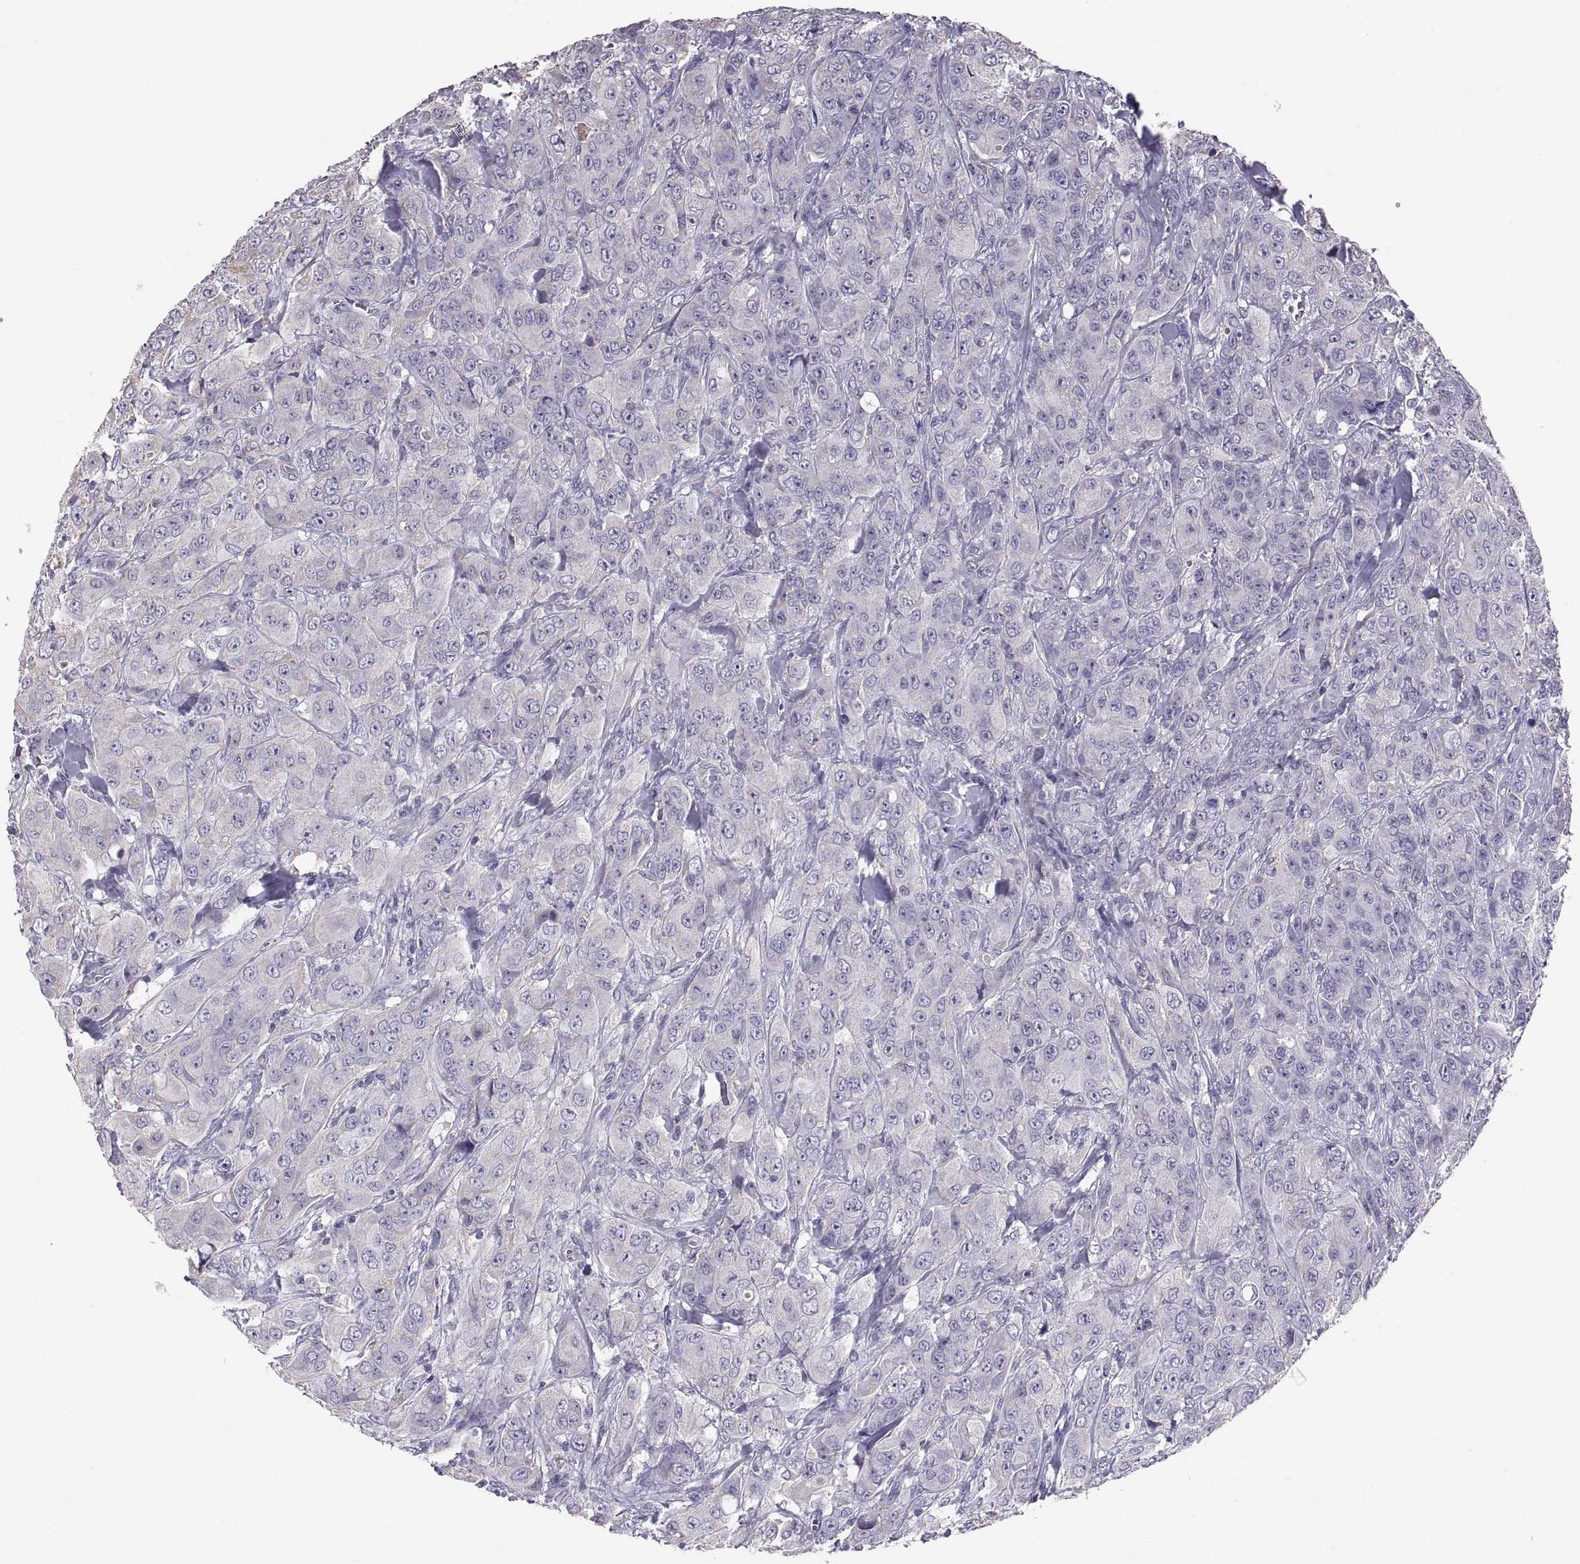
{"staining": {"intensity": "negative", "quantity": "none", "location": "none"}, "tissue": "breast cancer", "cell_type": "Tumor cells", "image_type": "cancer", "snomed": [{"axis": "morphology", "description": "Duct carcinoma"}, {"axis": "topography", "description": "Breast"}], "caption": "Photomicrograph shows no significant protein expression in tumor cells of invasive ductal carcinoma (breast). Brightfield microscopy of immunohistochemistry (IHC) stained with DAB (brown) and hematoxylin (blue), captured at high magnification.", "gene": "TNNC1", "patient": {"sex": "female", "age": 43}}